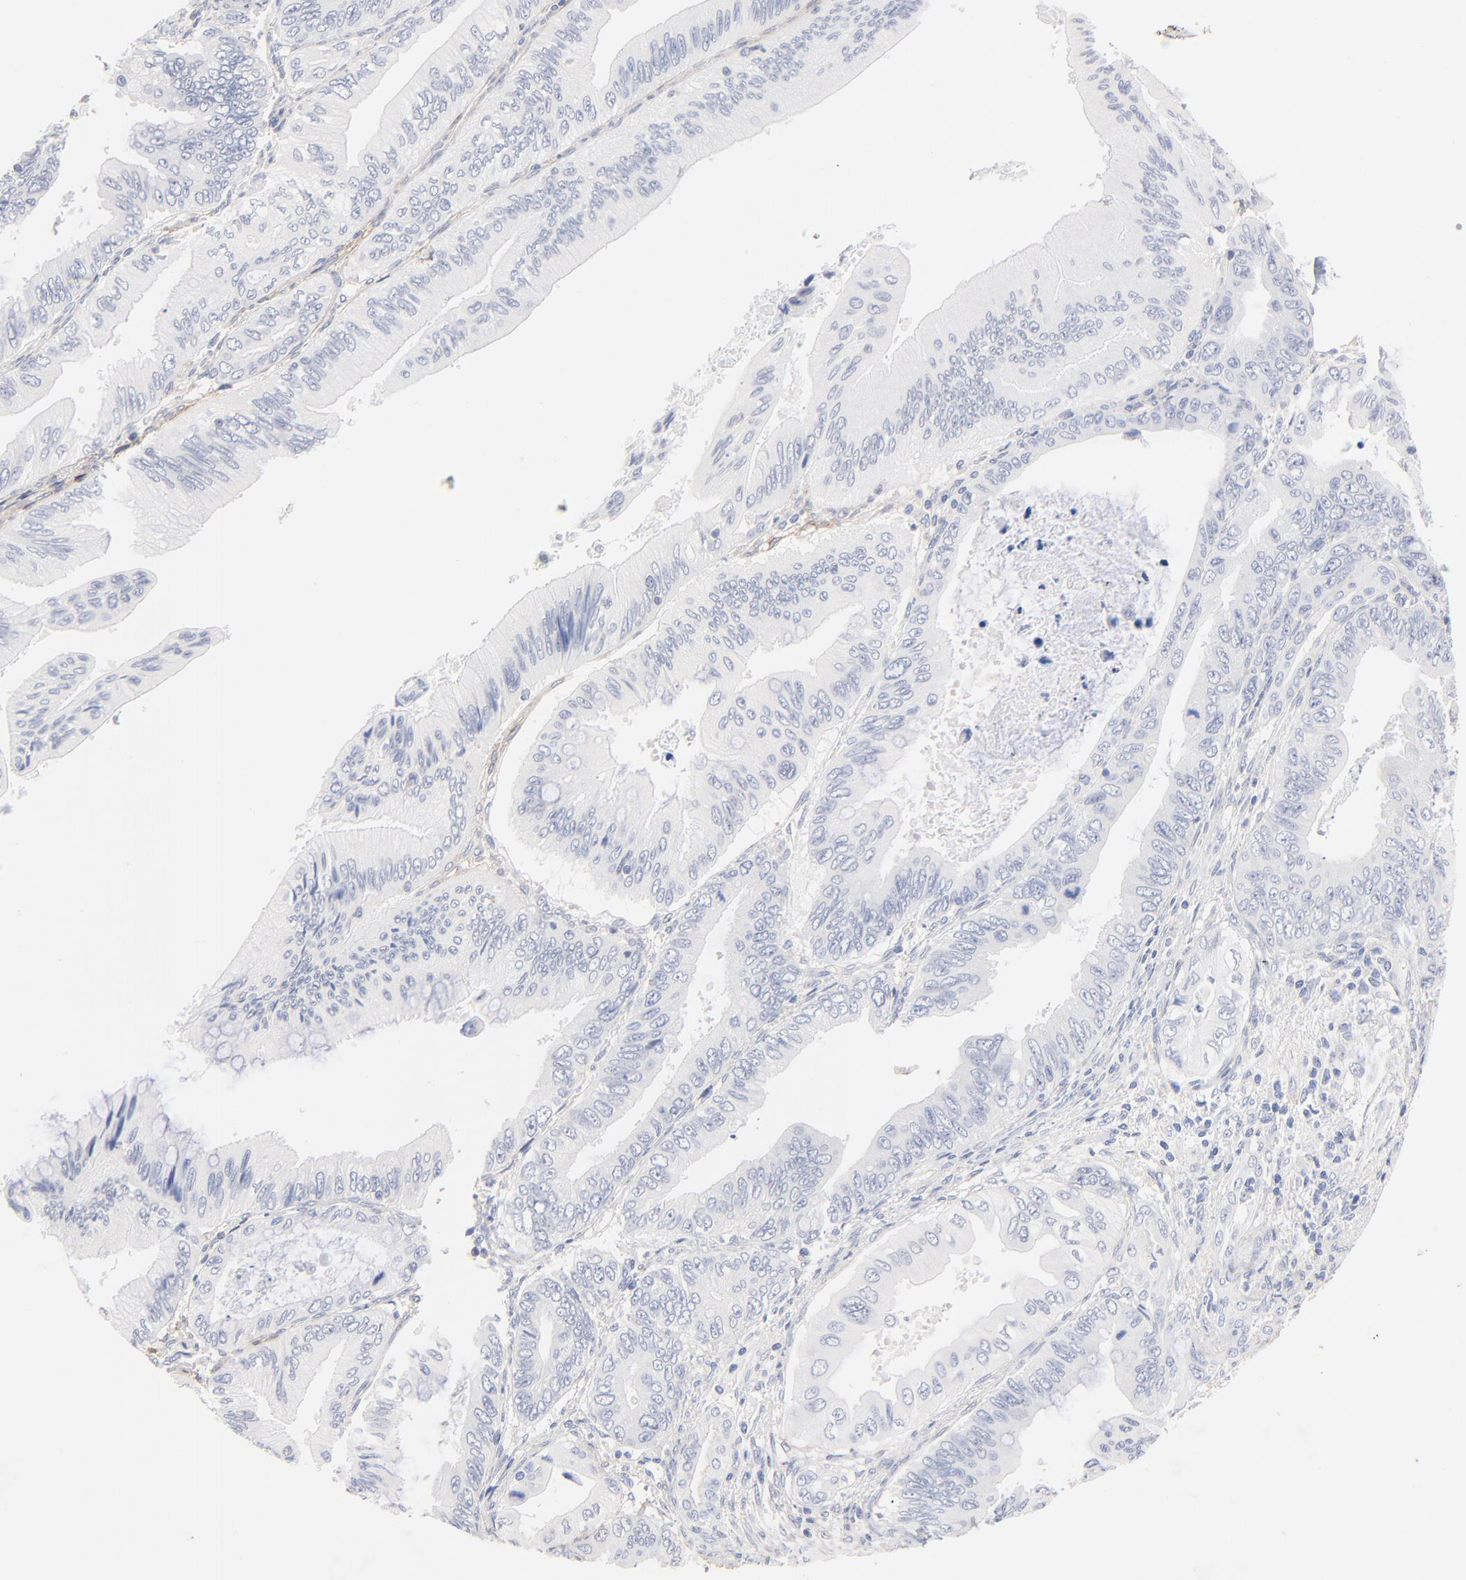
{"staining": {"intensity": "negative", "quantity": "none", "location": "none"}, "tissue": "pancreatic cancer", "cell_type": "Tumor cells", "image_type": "cancer", "snomed": [{"axis": "morphology", "description": "Adenocarcinoma, NOS"}, {"axis": "topography", "description": "Pancreas"}], "caption": "Immunohistochemical staining of human pancreatic adenocarcinoma reveals no significant expression in tumor cells.", "gene": "ITGA8", "patient": {"sex": "female", "age": 66}}